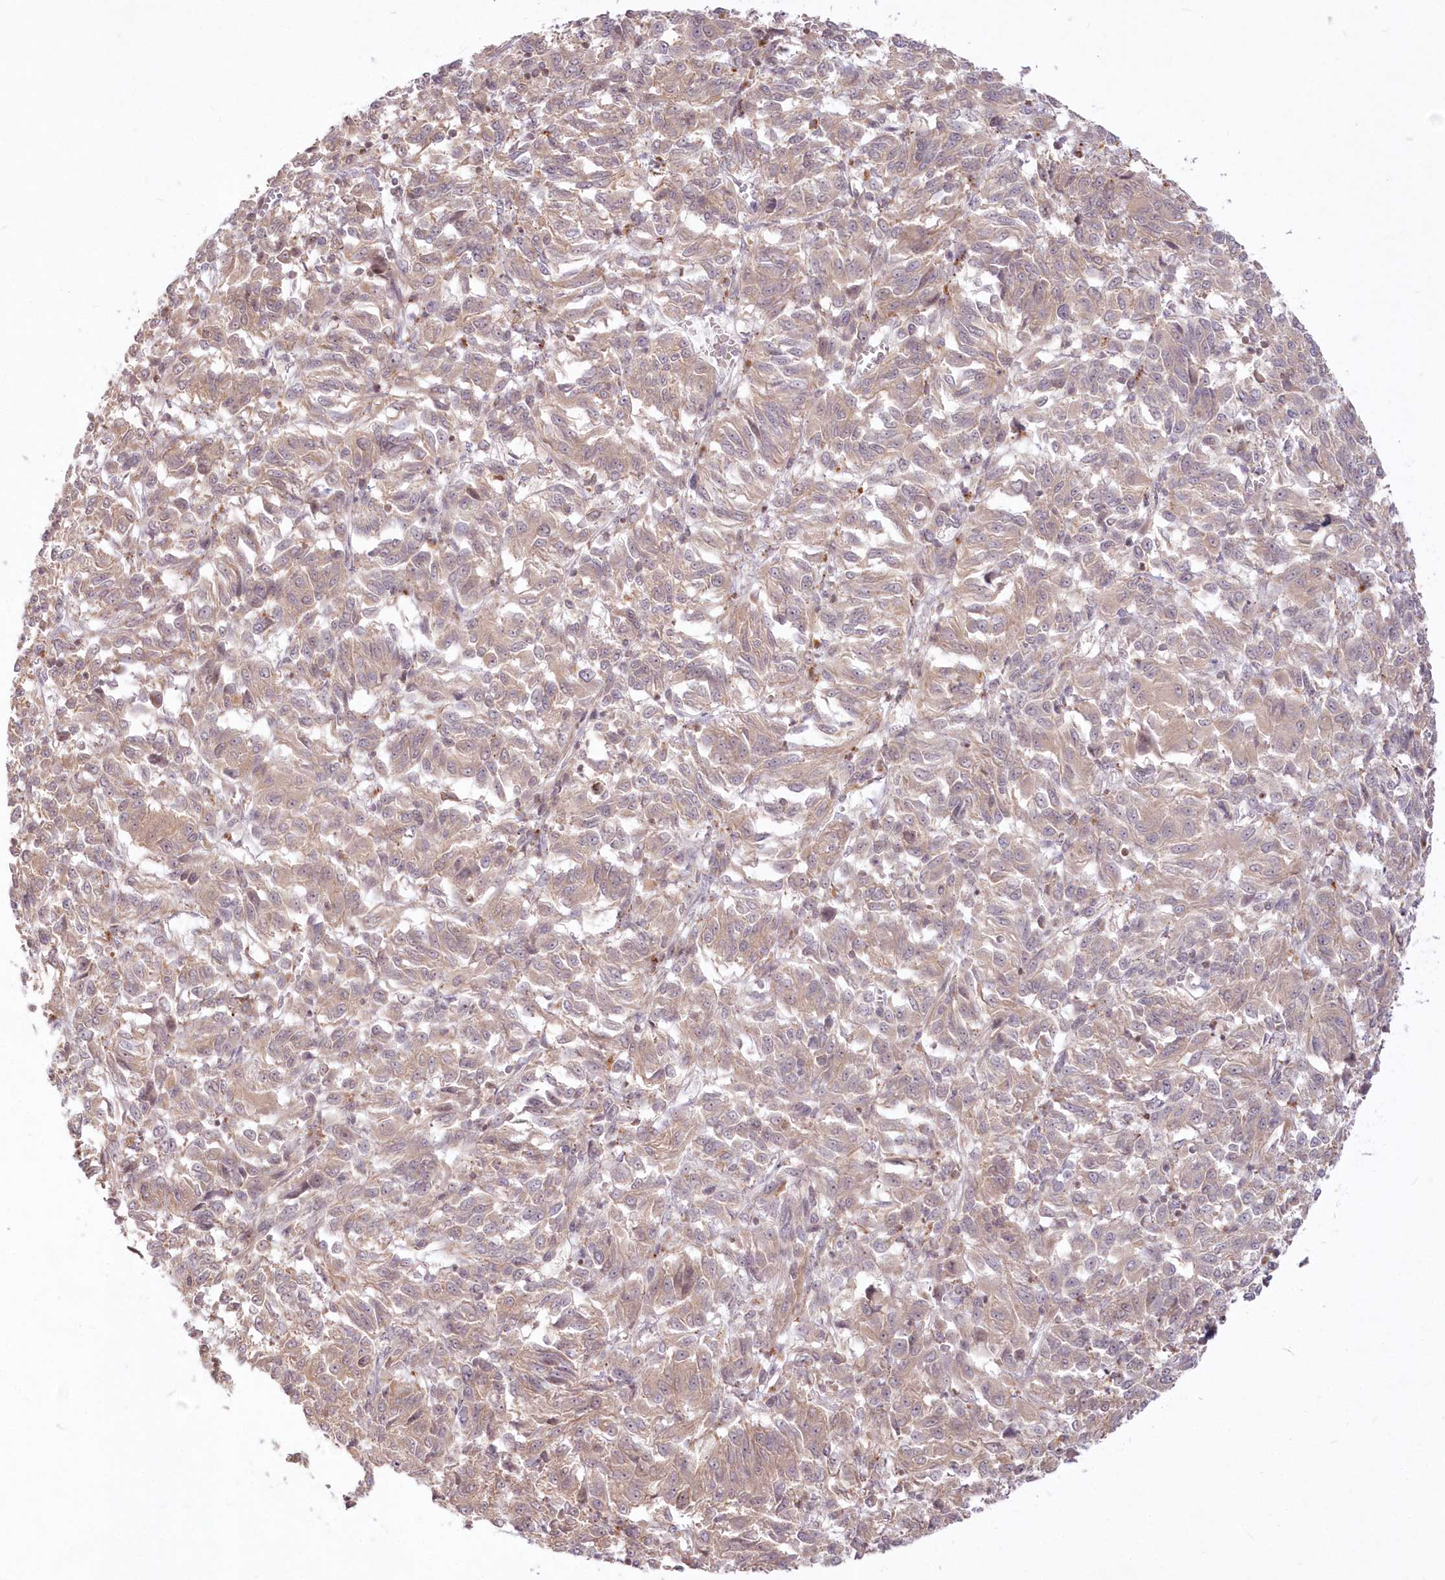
{"staining": {"intensity": "weak", "quantity": "25%-75%", "location": "cytoplasmic/membranous"}, "tissue": "melanoma", "cell_type": "Tumor cells", "image_type": "cancer", "snomed": [{"axis": "morphology", "description": "Malignant melanoma, Metastatic site"}, {"axis": "topography", "description": "Lung"}], "caption": "Malignant melanoma (metastatic site) stained for a protein shows weak cytoplasmic/membranous positivity in tumor cells. The staining was performed using DAB (3,3'-diaminobenzidine), with brown indicating positive protein expression. Nuclei are stained blue with hematoxylin.", "gene": "MTMR3", "patient": {"sex": "male", "age": 64}}